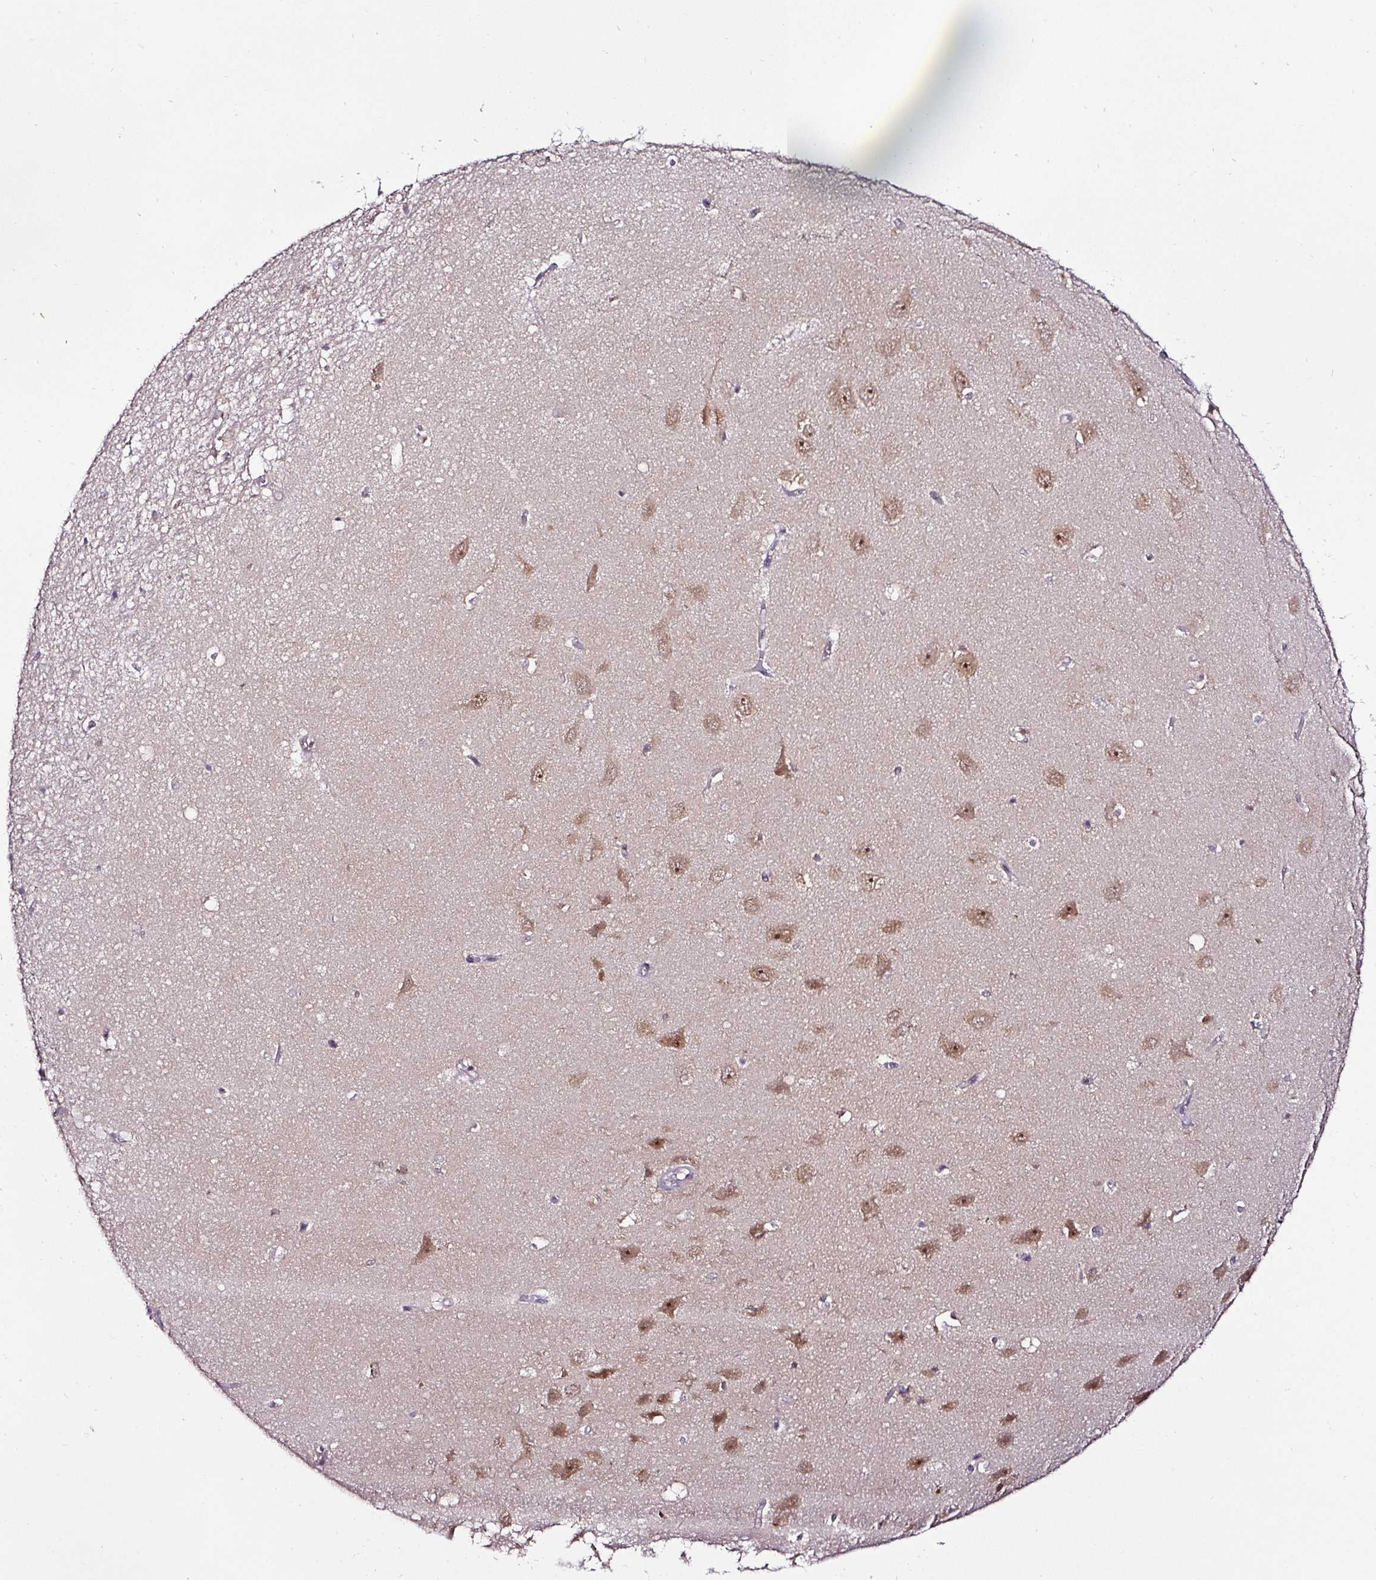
{"staining": {"intensity": "weak", "quantity": "<25%", "location": "nuclear"}, "tissue": "hippocampus", "cell_type": "Glial cells", "image_type": "normal", "snomed": [{"axis": "morphology", "description": "Normal tissue, NOS"}, {"axis": "topography", "description": "Hippocampus"}], "caption": "IHC photomicrograph of benign human hippocampus stained for a protein (brown), which displays no positivity in glial cells.", "gene": "KLF16", "patient": {"sex": "female", "age": 64}}